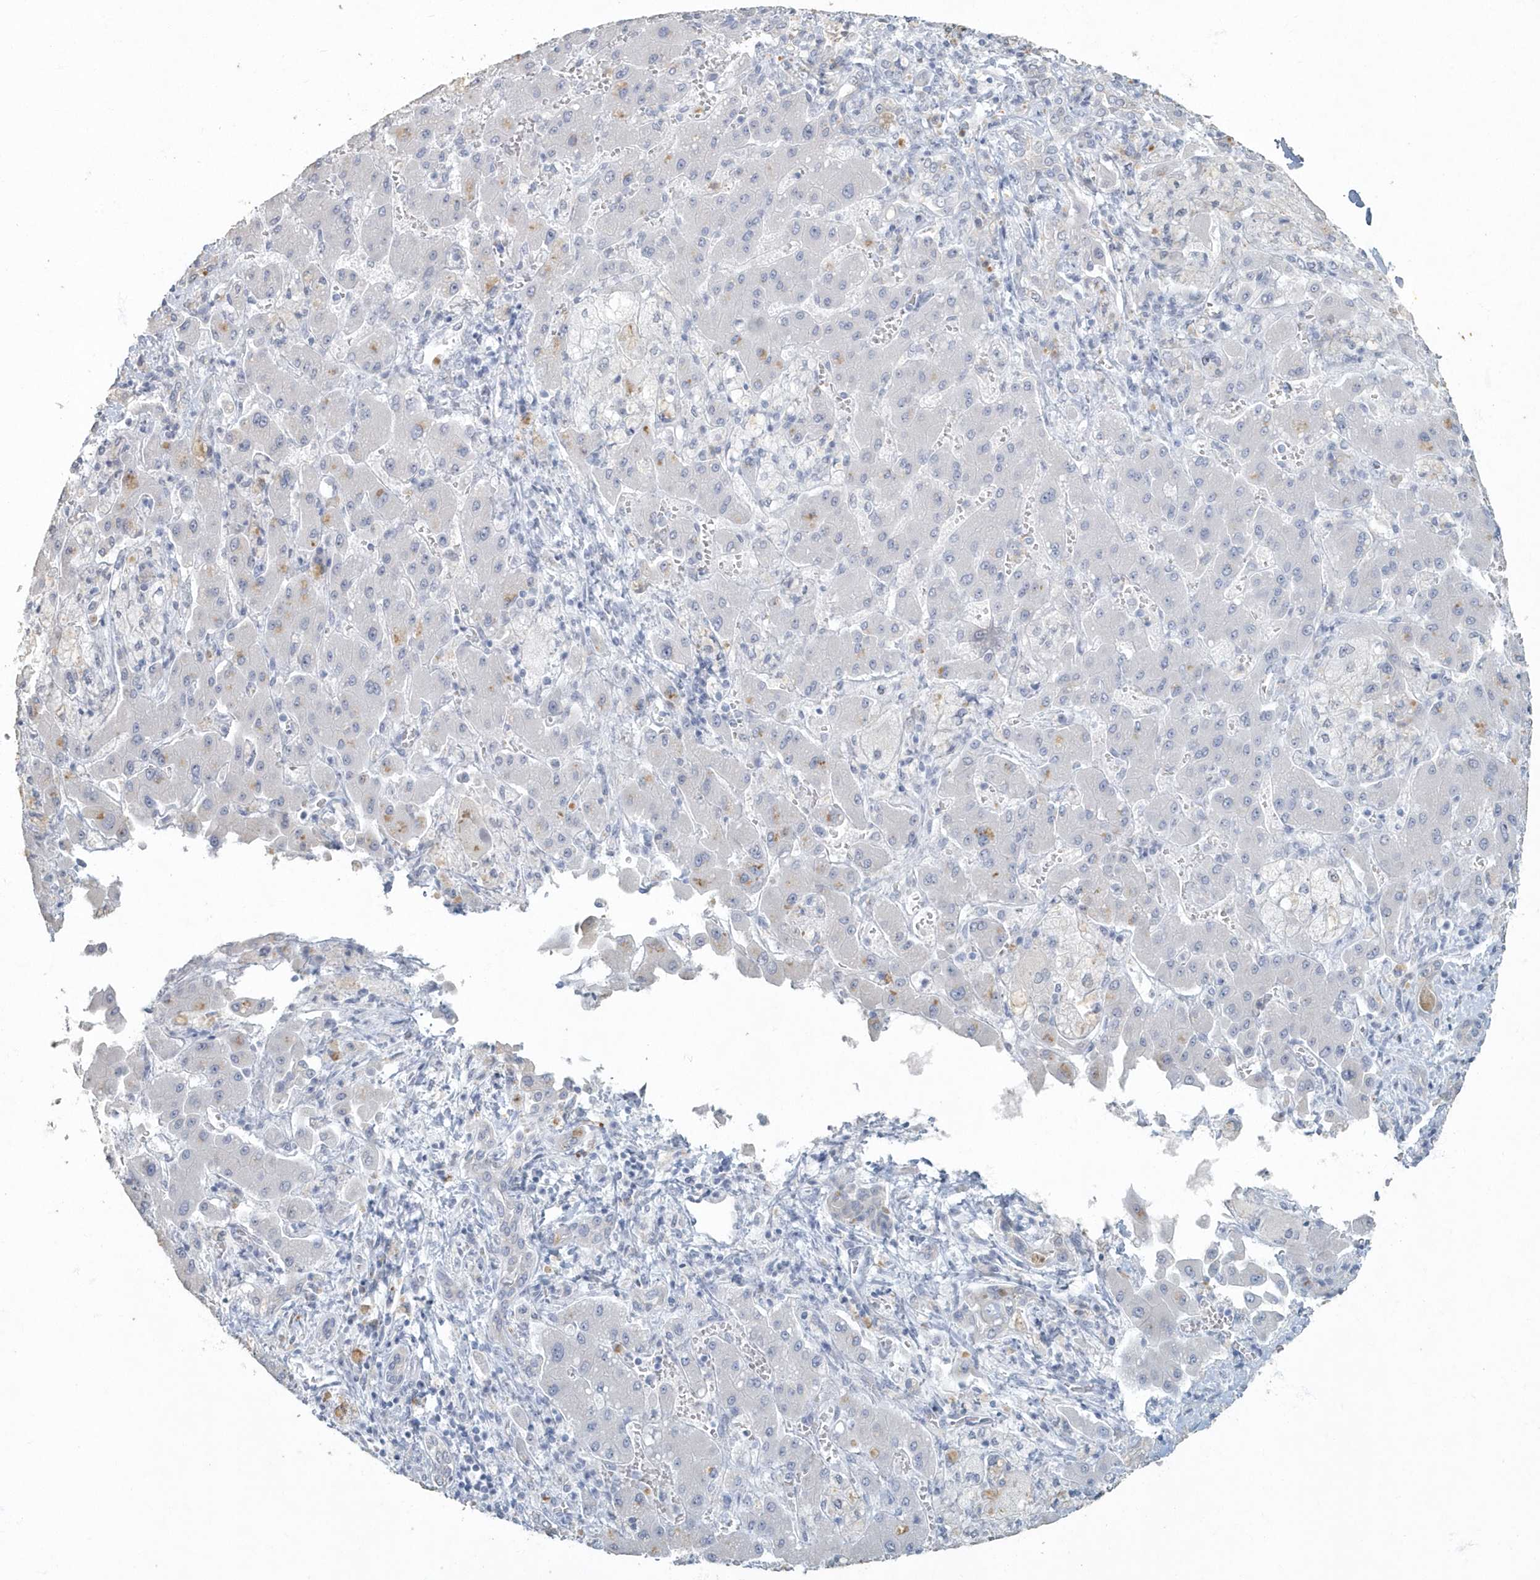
{"staining": {"intensity": "negative", "quantity": "none", "location": "none"}, "tissue": "liver cancer", "cell_type": "Tumor cells", "image_type": "cancer", "snomed": [{"axis": "morphology", "description": "Cholangiocarcinoma"}, {"axis": "topography", "description": "Liver"}], "caption": "Tumor cells are negative for brown protein staining in liver cancer (cholangiocarcinoma).", "gene": "MYOT", "patient": {"sex": "male", "age": 50}}